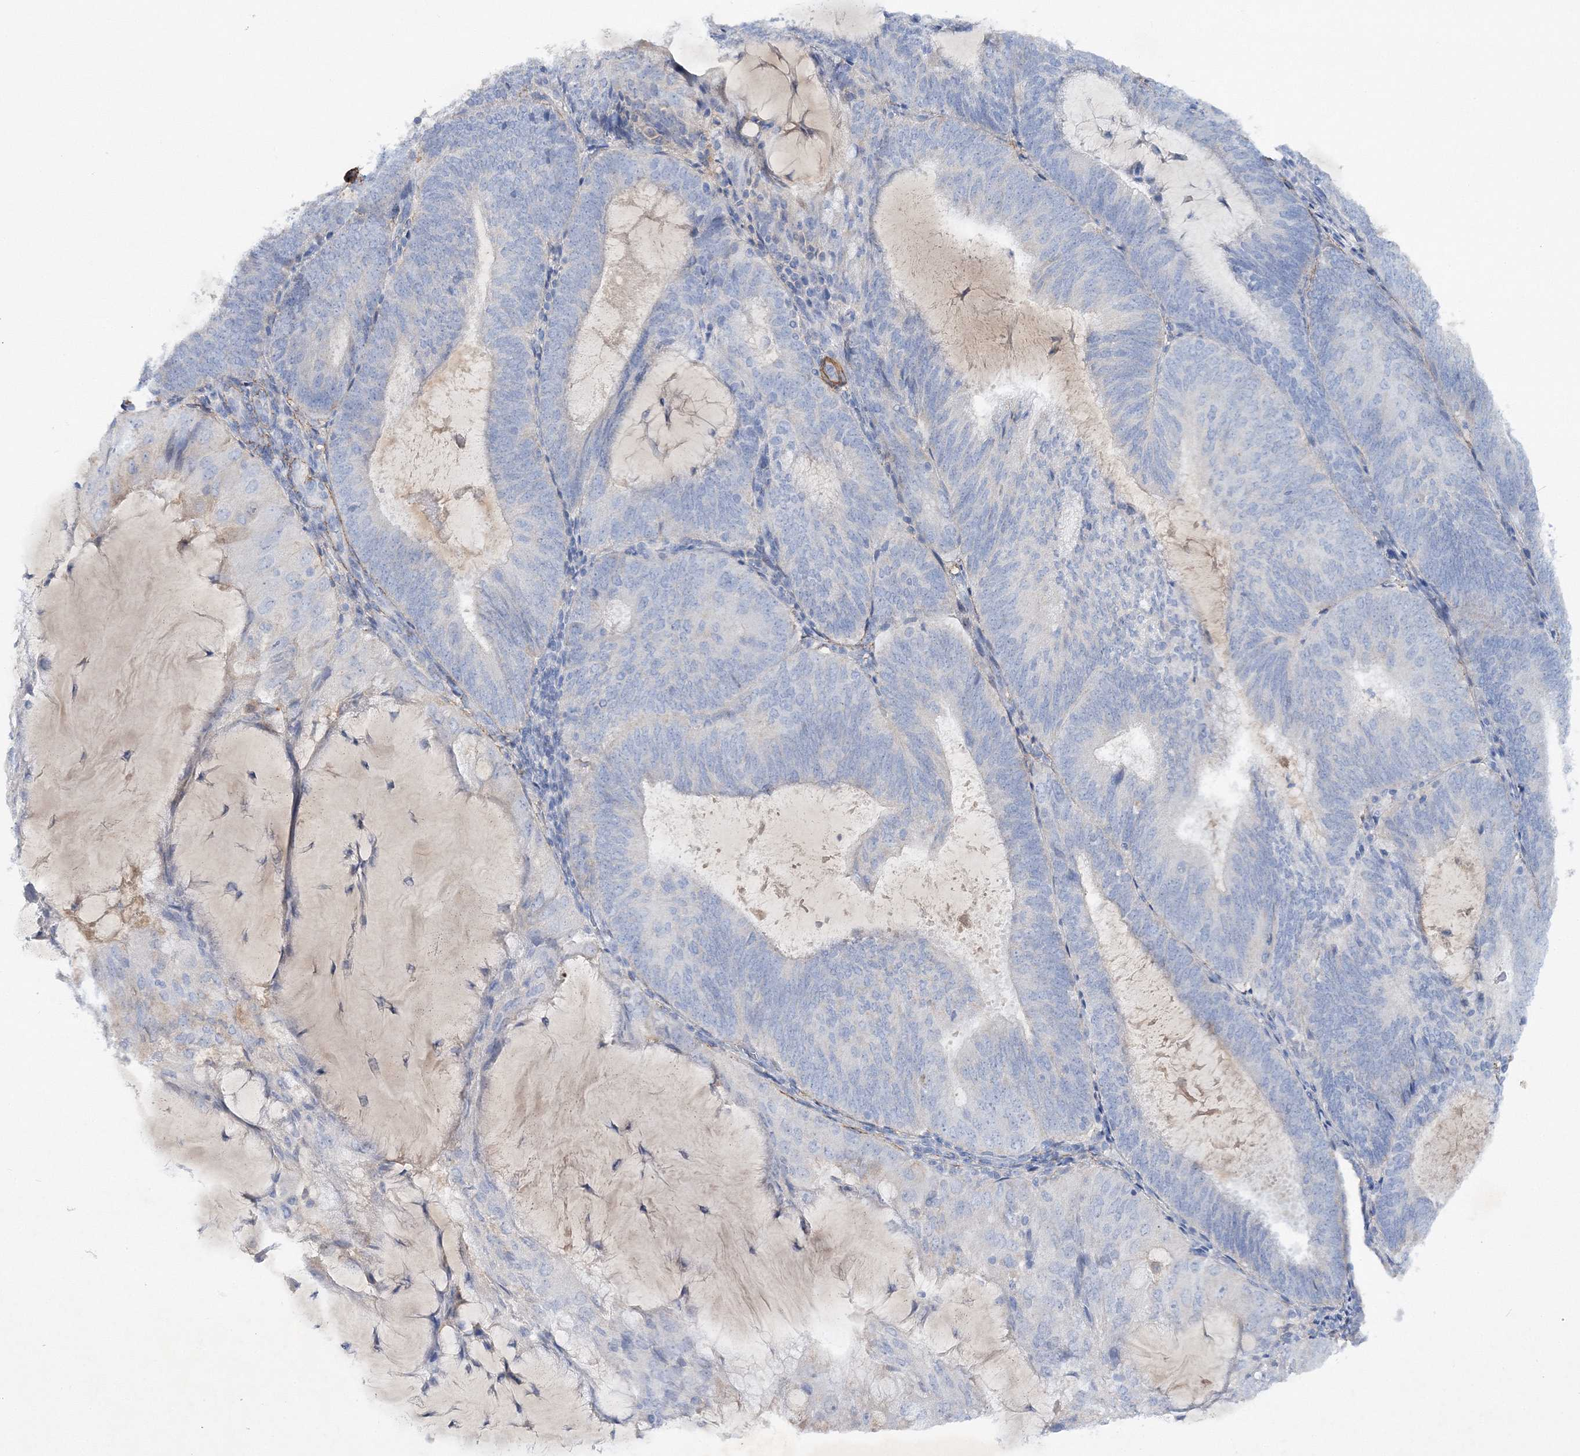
{"staining": {"intensity": "negative", "quantity": "none", "location": "none"}, "tissue": "endometrial cancer", "cell_type": "Tumor cells", "image_type": "cancer", "snomed": [{"axis": "morphology", "description": "Adenocarcinoma, NOS"}, {"axis": "topography", "description": "Endometrium"}], "caption": "Tumor cells are negative for protein expression in human adenocarcinoma (endometrial).", "gene": "RTN2", "patient": {"sex": "female", "age": 81}}